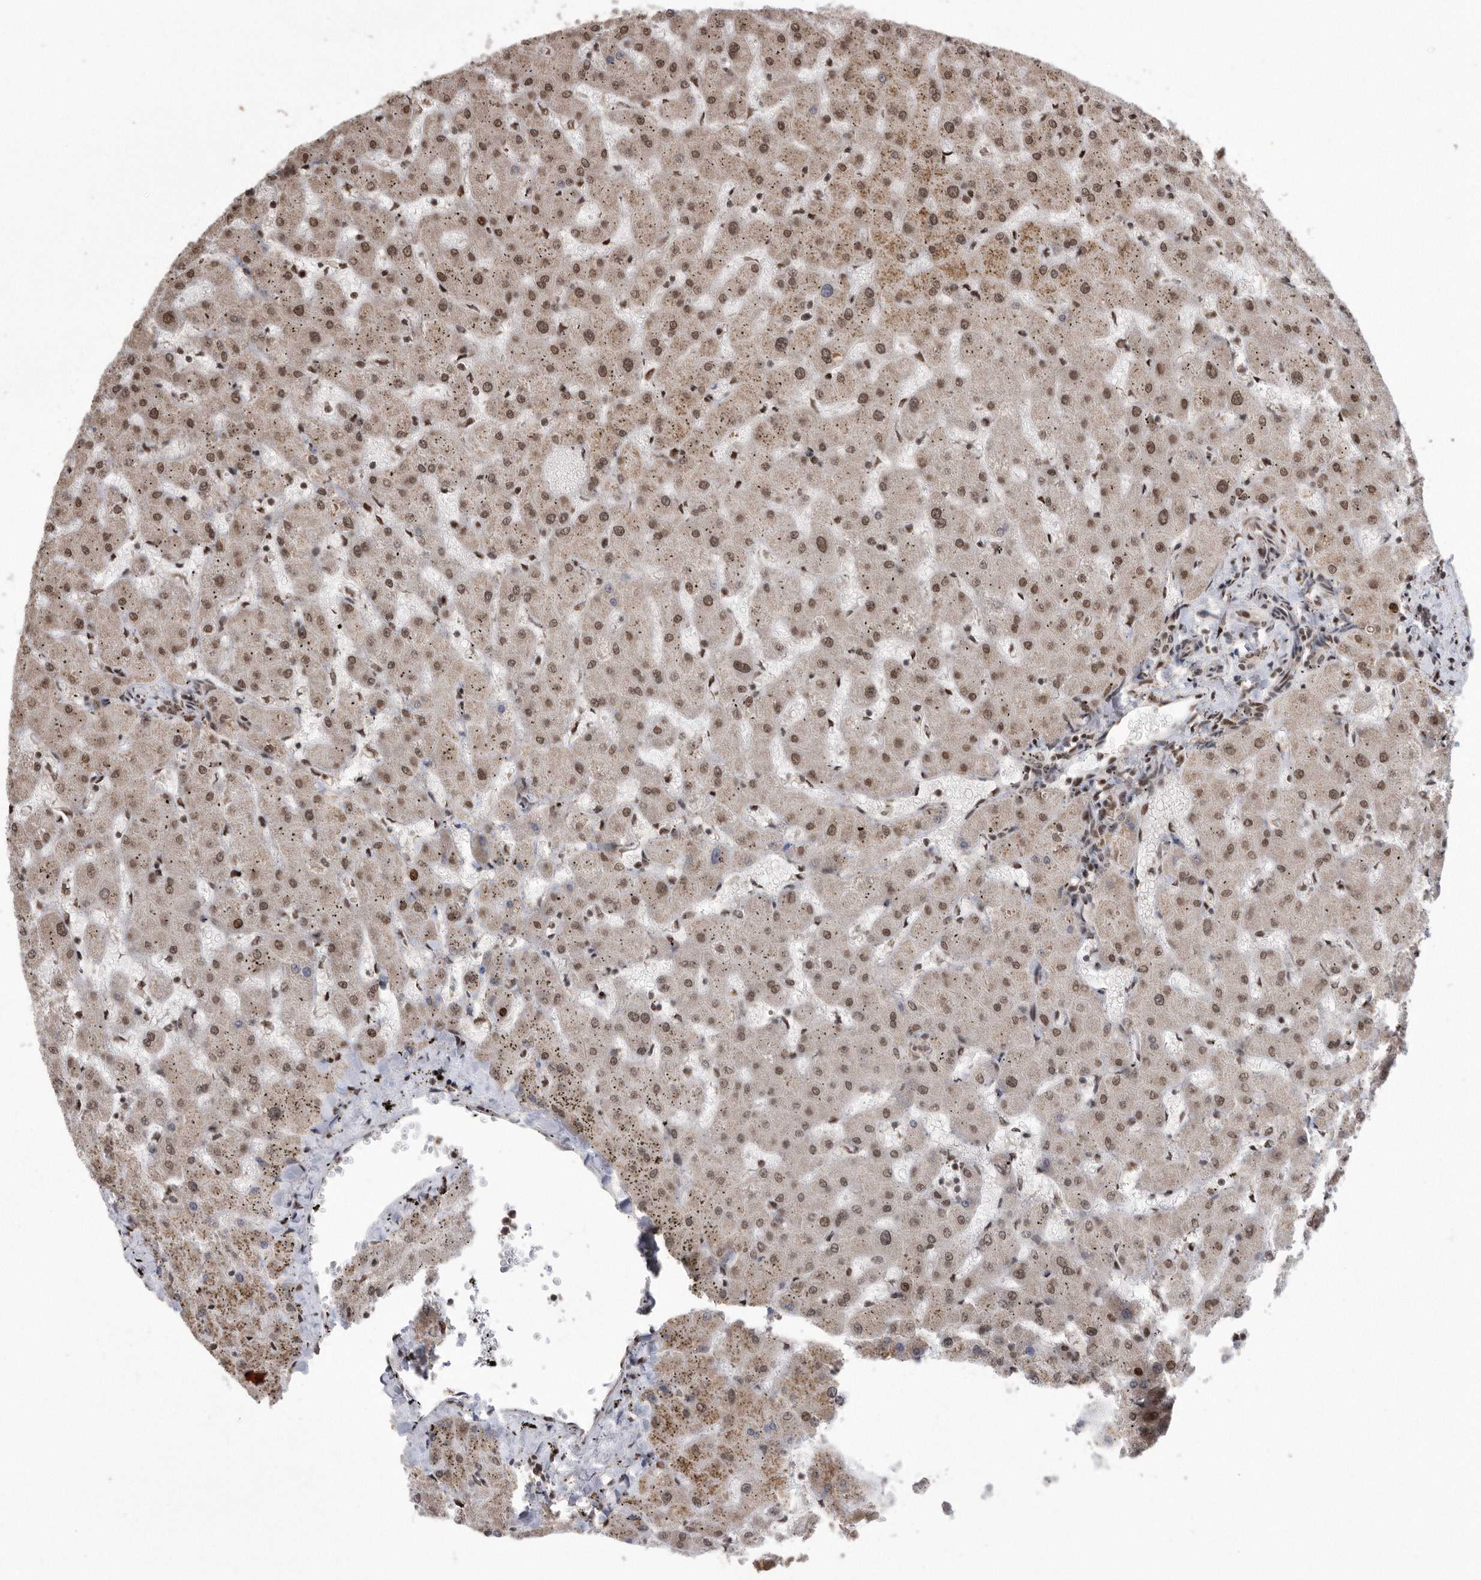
{"staining": {"intensity": "moderate", "quantity": "25%-75%", "location": "nuclear"}, "tissue": "liver", "cell_type": "Cholangiocytes", "image_type": "normal", "snomed": [{"axis": "morphology", "description": "Normal tissue, NOS"}, {"axis": "topography", "description": "Liver"}], "caption": "Liver stained with immunohistochemistry displays moderate nuclear staining in about 25%-75% of cholangiocytes.", "gene": "TDRD3", "patient": {"sex": "female", "age": 63}}